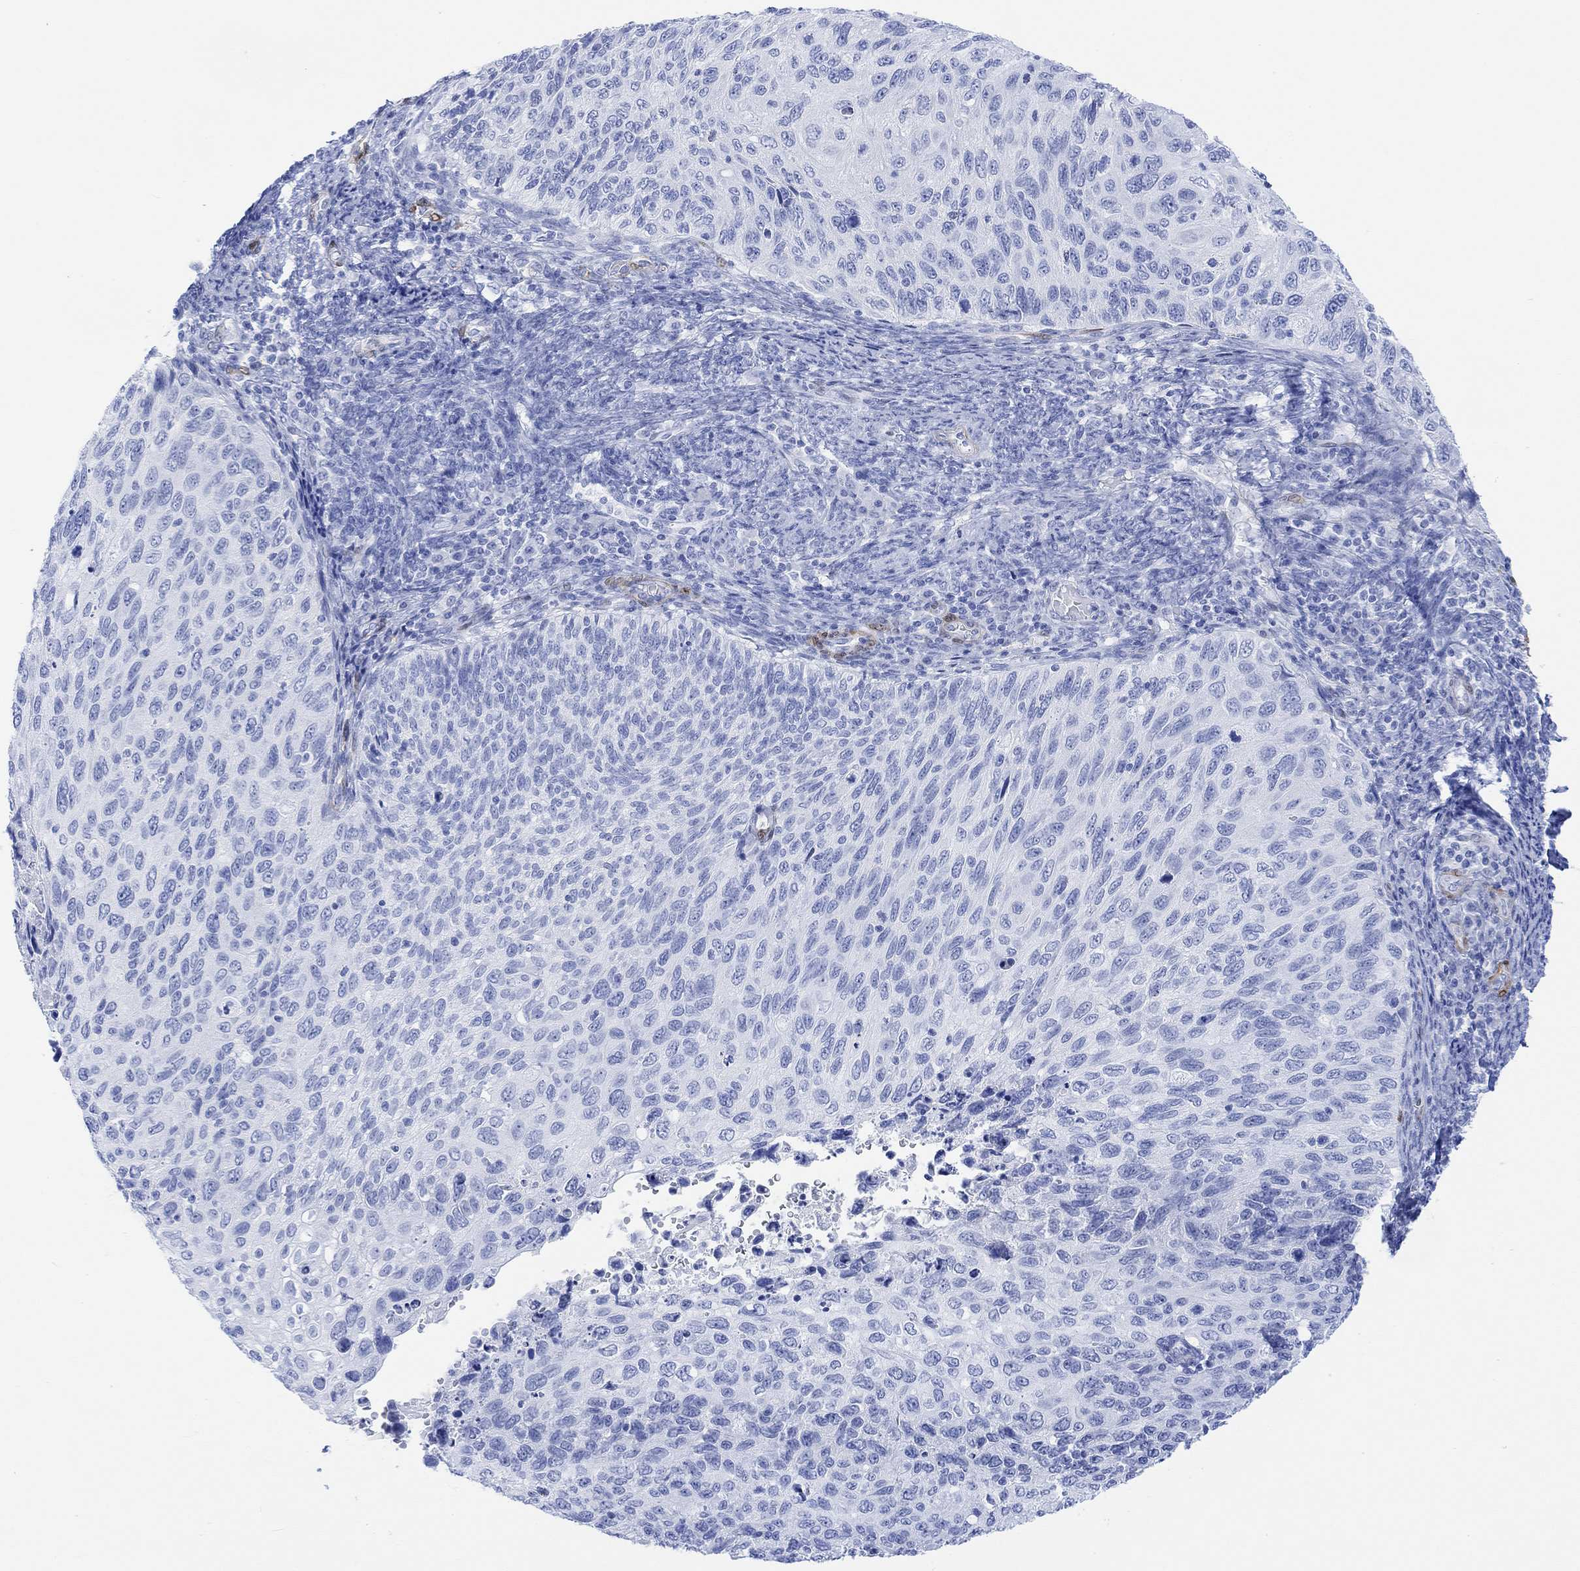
{"staining": {"intensity": "negative", "quantity": "none", "location": "none"}, "tissue": "cervical cancer", "cell_type": "Tumor cells", "image_type": "cancer", "snomed": [{"axis": "morphology", "description": "Squamous cell carcinoma, NOS"}, {"axis": "topography", "description": "Cervix"}], "caption": "An image of human cervical squamous cell carcinoma is negative for staining in tumor cells.", "gene": "TPPP3", "patient": {"sex": "female", "age": 70}}